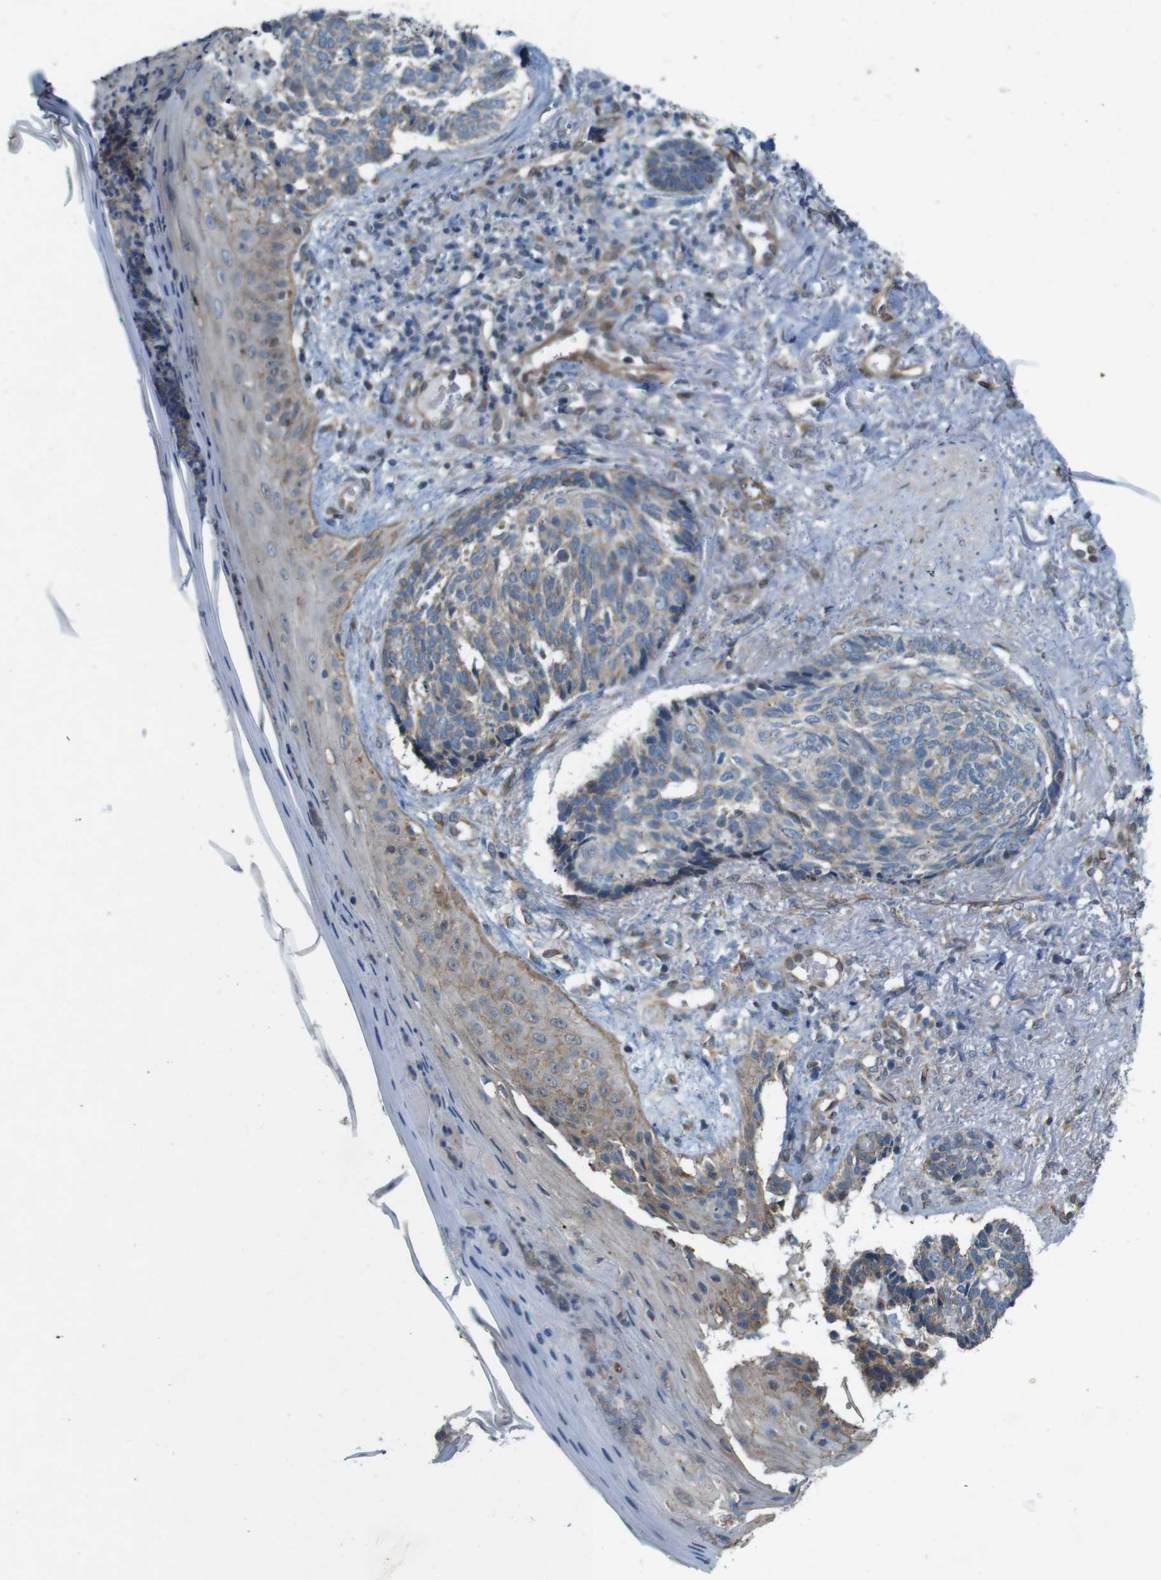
{"staining": {"intensity": "weak", "quantity": ">75%", "location": "cytoplasmic/membranous"}, "tissue": "skin cancer", "cell_type": "Tumor cells", "image_type": "cancer", "snomed": [{"axis": "morphology", "description": "Basal cell carcinoma"}, {"axis": "topography", "description": "Skin"}], "caption": "The histopathology image shows staining of skin basal cell carcinoma, revealing weak cytoplasmic/membranous protein expression (brown color) within tumor cells.", "gene": "SKI", "patient": {"sex": "male", "age": 43}}